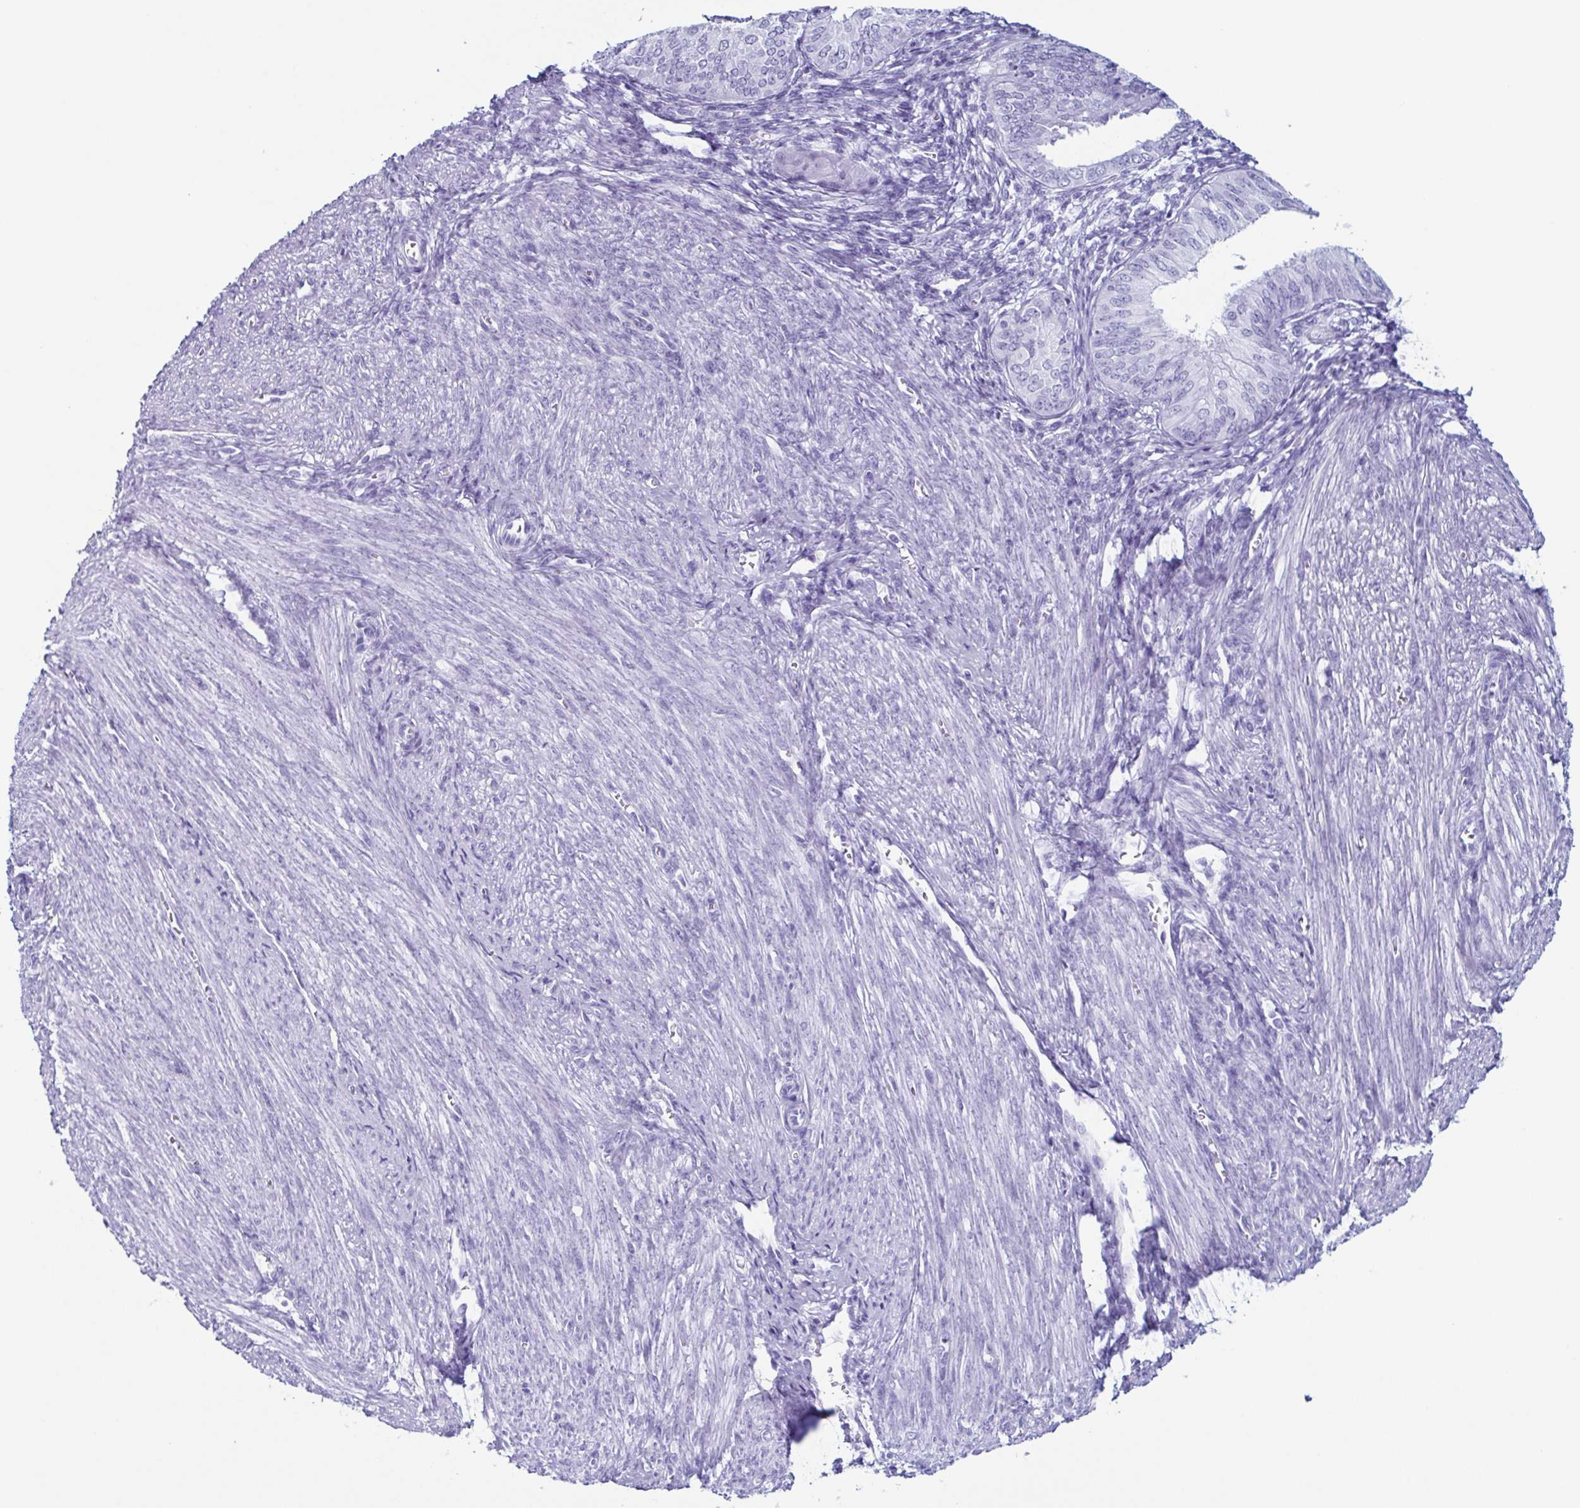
{"staining": {"intensity": "negative", "quantity": "none", "location": "none"}, "tissue": "endometrial cancer", "cell_type": "Tumor cells", "image_type": "cancer", "snomed": [{"axis": "morphology", "description": "Adenocarcinoma, NOS"}, {"axis": "topography", "description": "Endometrium"}], "caption": "A high-resolution image shows immunohistochemistry (IHC) staining of adenocarcinoma (endometrial), which displays no significant expression in tumor cells. (DAB immunohistochemistry (IHC) with hematoxylin counter stain).", "gene": "ENKUR", "patient": {"sex": "female", "age": 58}}